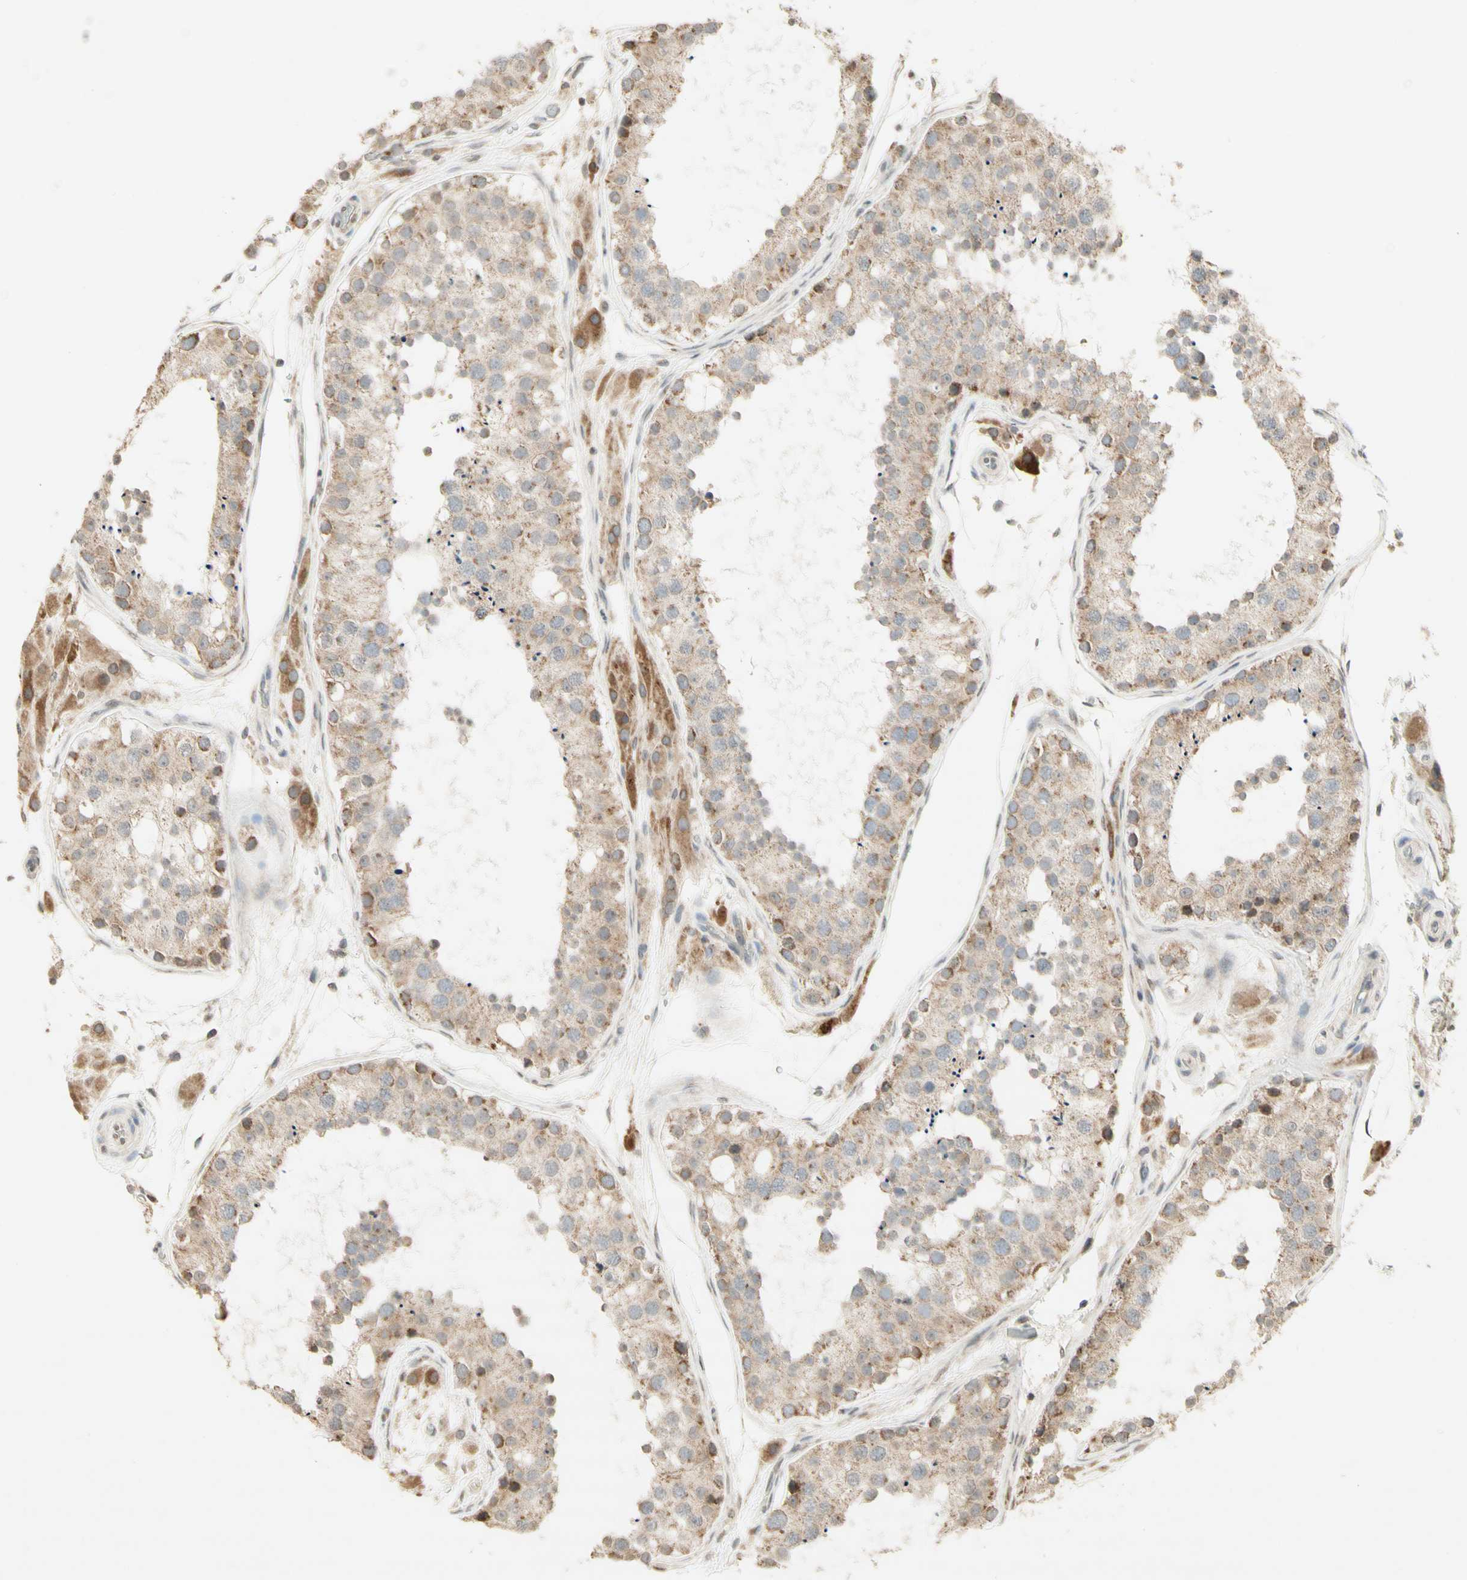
{"staining": {"intensity": "weak", "quantity": ">75%", "location": "cytoplasmic/membranous"}, "tissue": "testis", "cell_type": "Cells in seminiferous ducts", "image_type": "normal", "snomed": [{"axis": "morphology", "description": "Normal tissue, NOS"}, {"axis": "topography", "description": "Testis"}], "caption": "Cells in seminiferous ducts display low levels of weak cytoplasmic/membranous expression in approximately >75% of cells in normal testis.", "gene": "CCNI", "patient": {"sex": "male", "age": 26}}